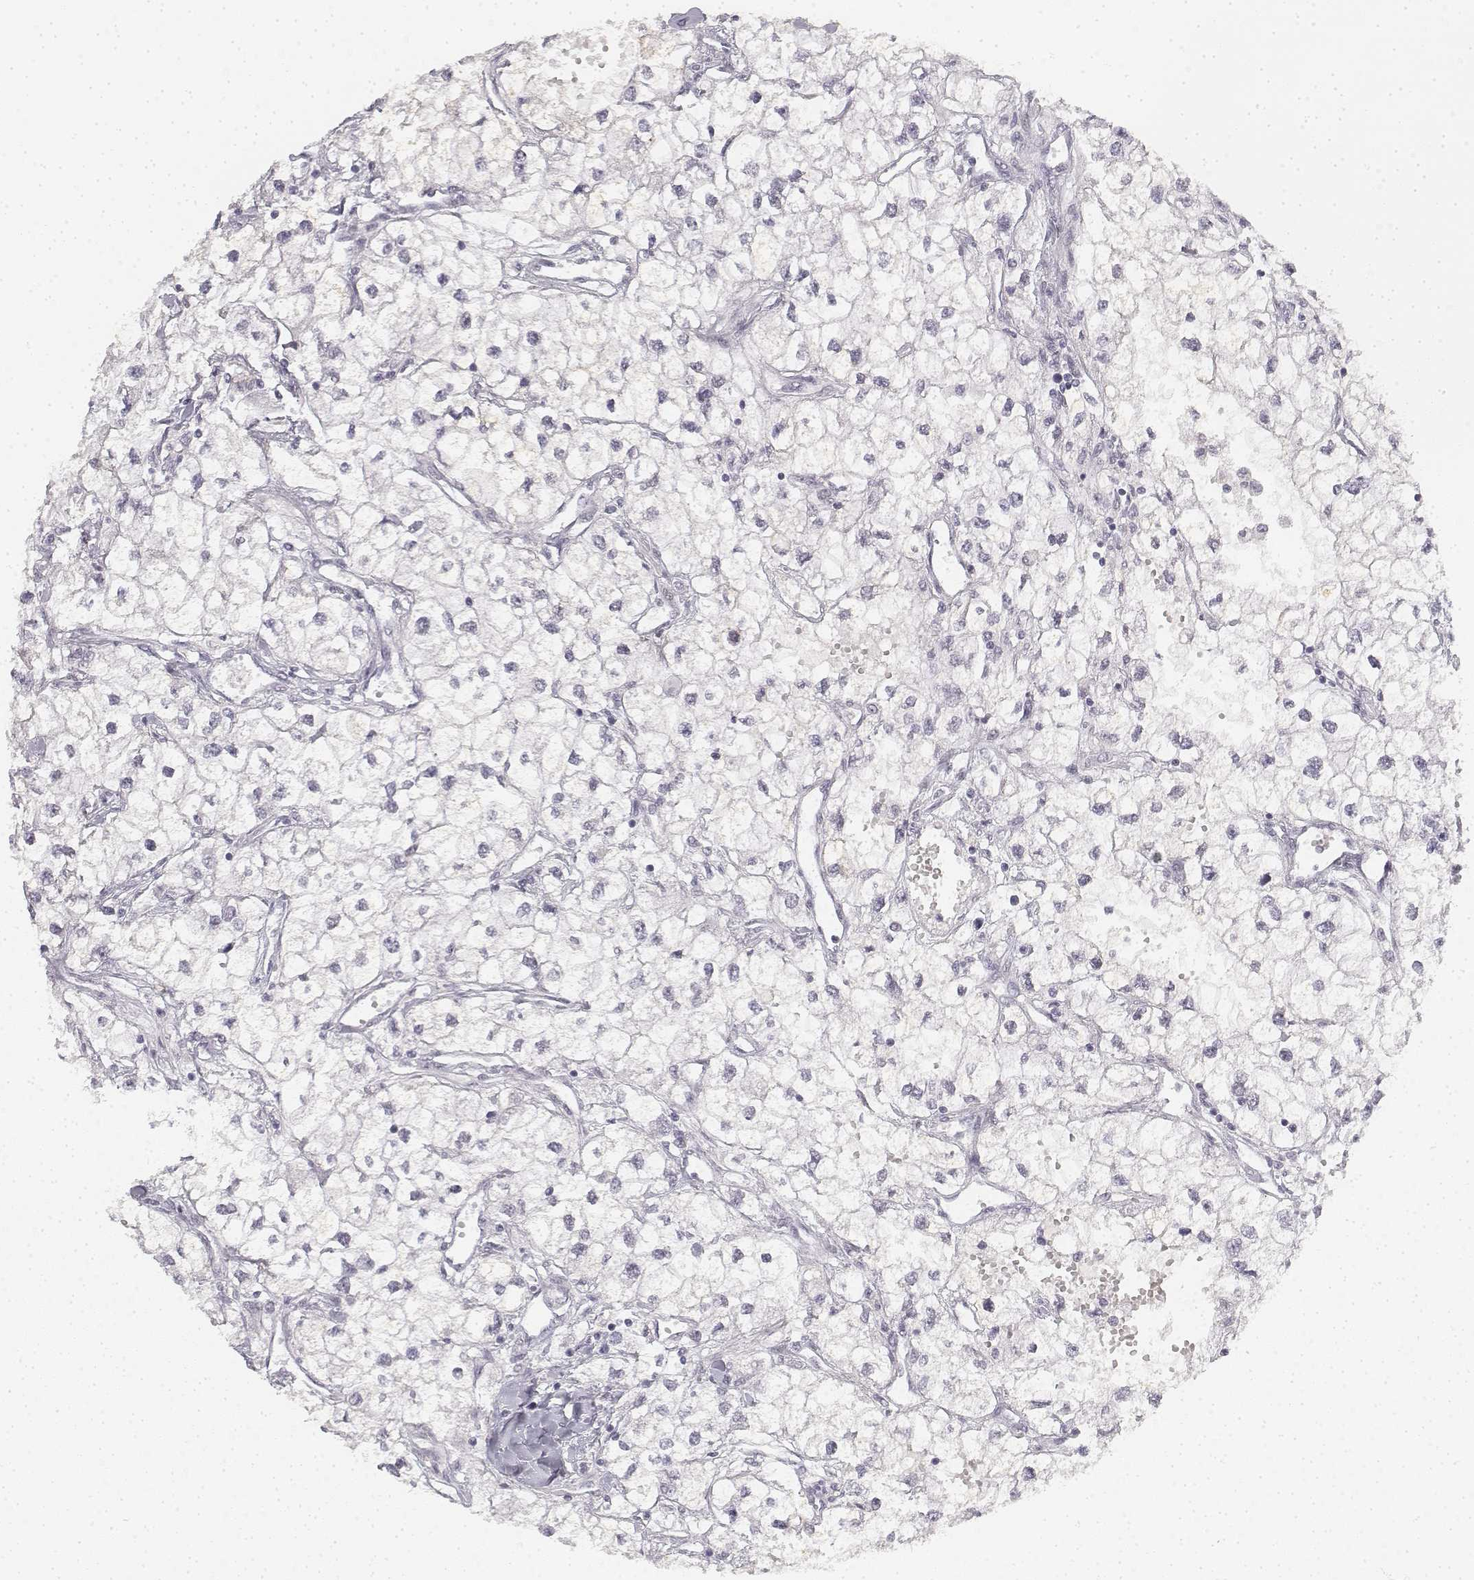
{"staining": {"intensity": "negative", "quantity": "none", "location": "none"}, "tissue": "renal cancer", "cell_type": "Tumor cells", "image_type": "cancer", "snomed": [{"axis": "morphology", "description": "Adenocarcinoma, NOS"}, {"axis": "topography", "description": "Kidney"}], "caption": "High magnification brightfield microscopy of adenocarcinoma (renal) stained with DAB (brown) and counterstained with hematoxylin (blue): tumor cells show no significant positivity. (IHC, brightfield microscopy, high magnification).", "gene": "KRT84", "patient": {"sex": "male", "age": 59}}